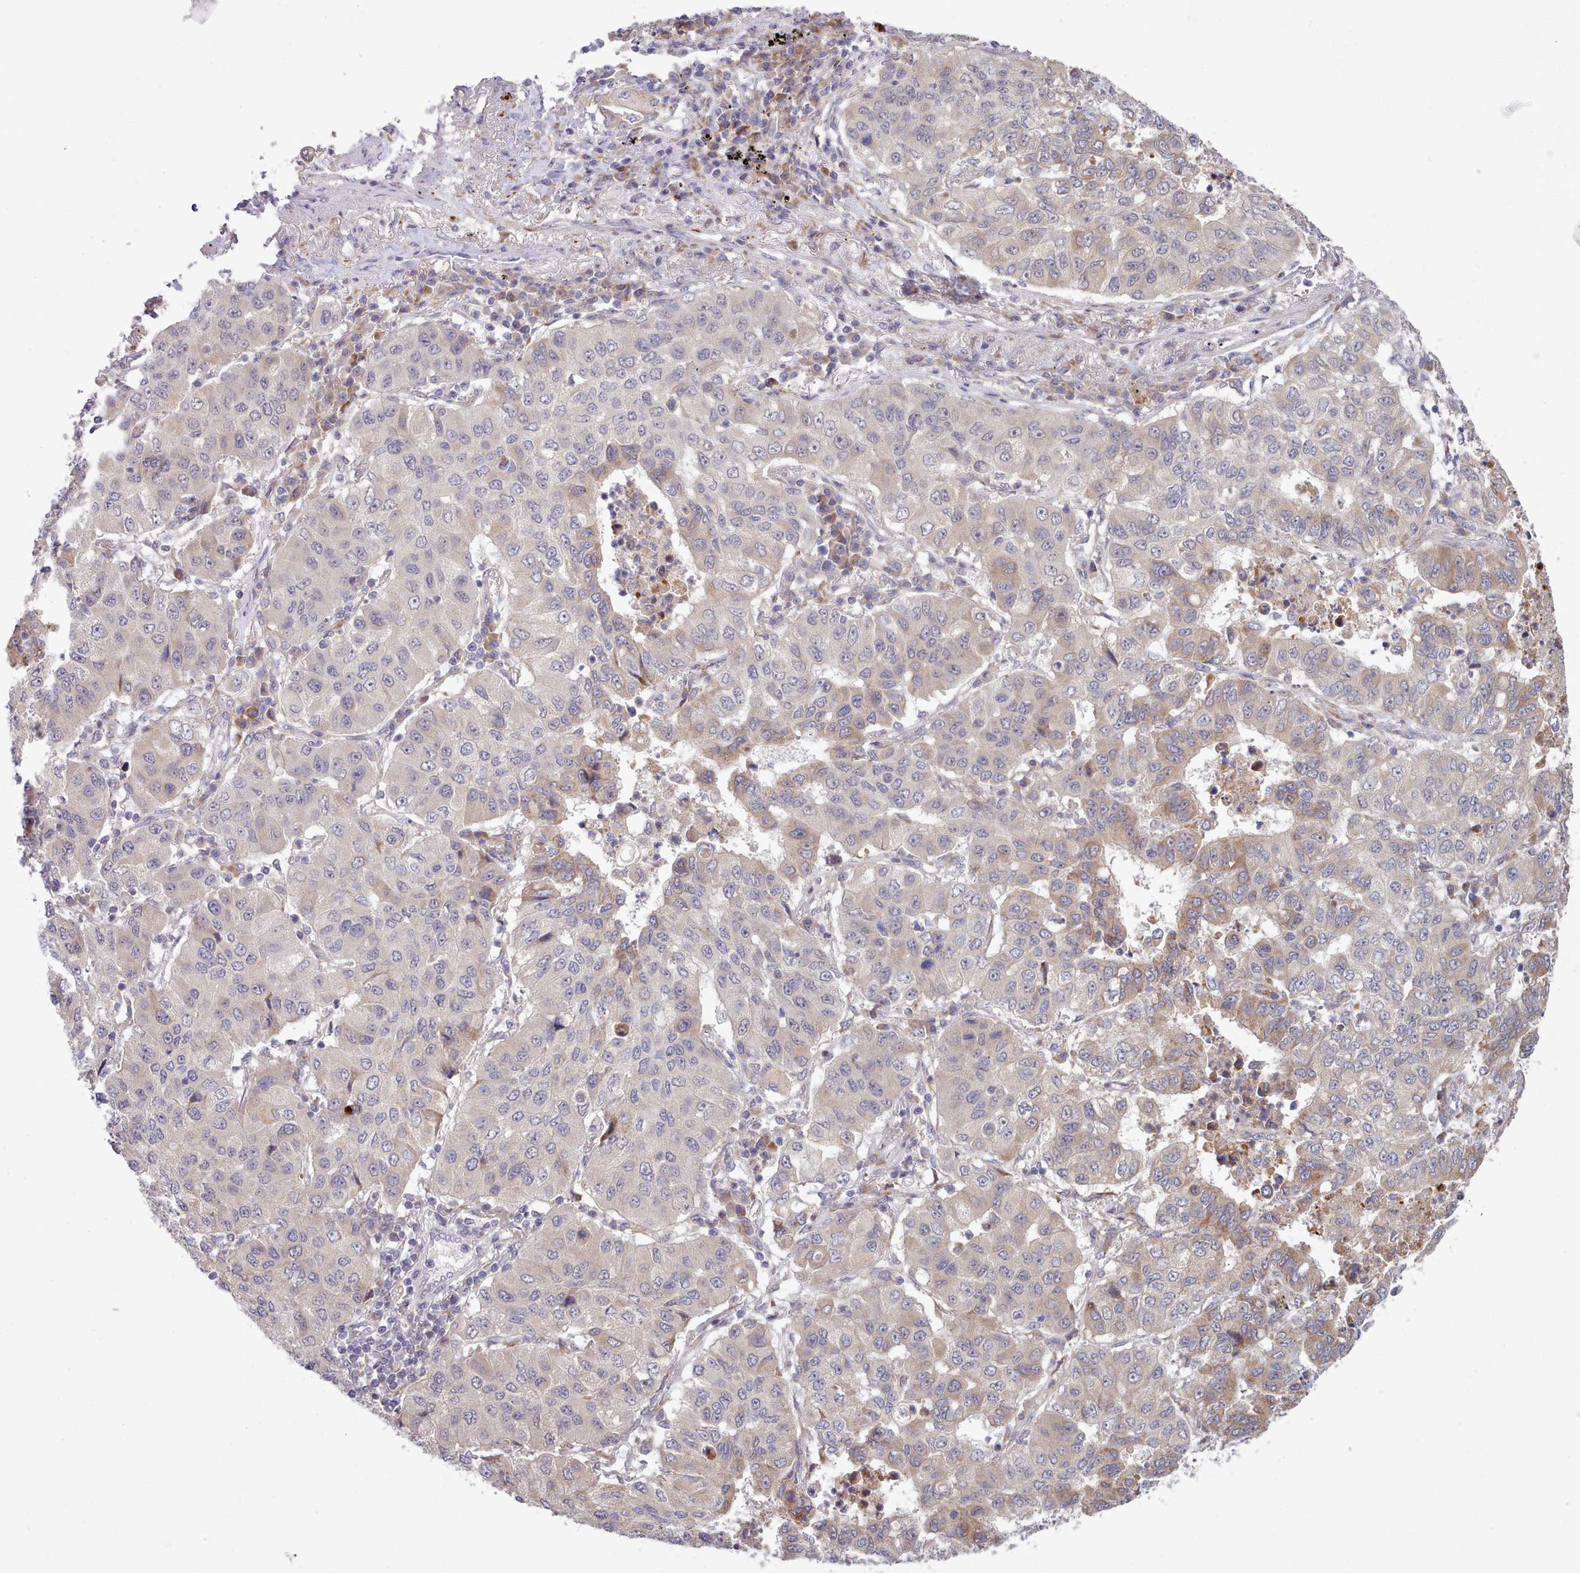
{"staining": {"intensity": "weak", "quantity": "<25%", "location": "cytoplasmic/membranous"}, "tissue": "lung cancer", "cell_type": "Tumor cells", "image_type": "cancer", "snomed": [{"axis": "morphology", "description": "Squamous cell carcinoma, NOS"}, {"axis": "topography", "description": "Lung"}], "caption": "IHC micrograph of lung squamous cell carcinoma stained for a protein (brown), which shows no staining in tumor cells. (Stains: DAB IHC with hematoxylin counter stain, Microscopy: brightfield microscopy at high magnification).", "gene": "TRIM26", "patient": {"sex": "male", "age": 74}}